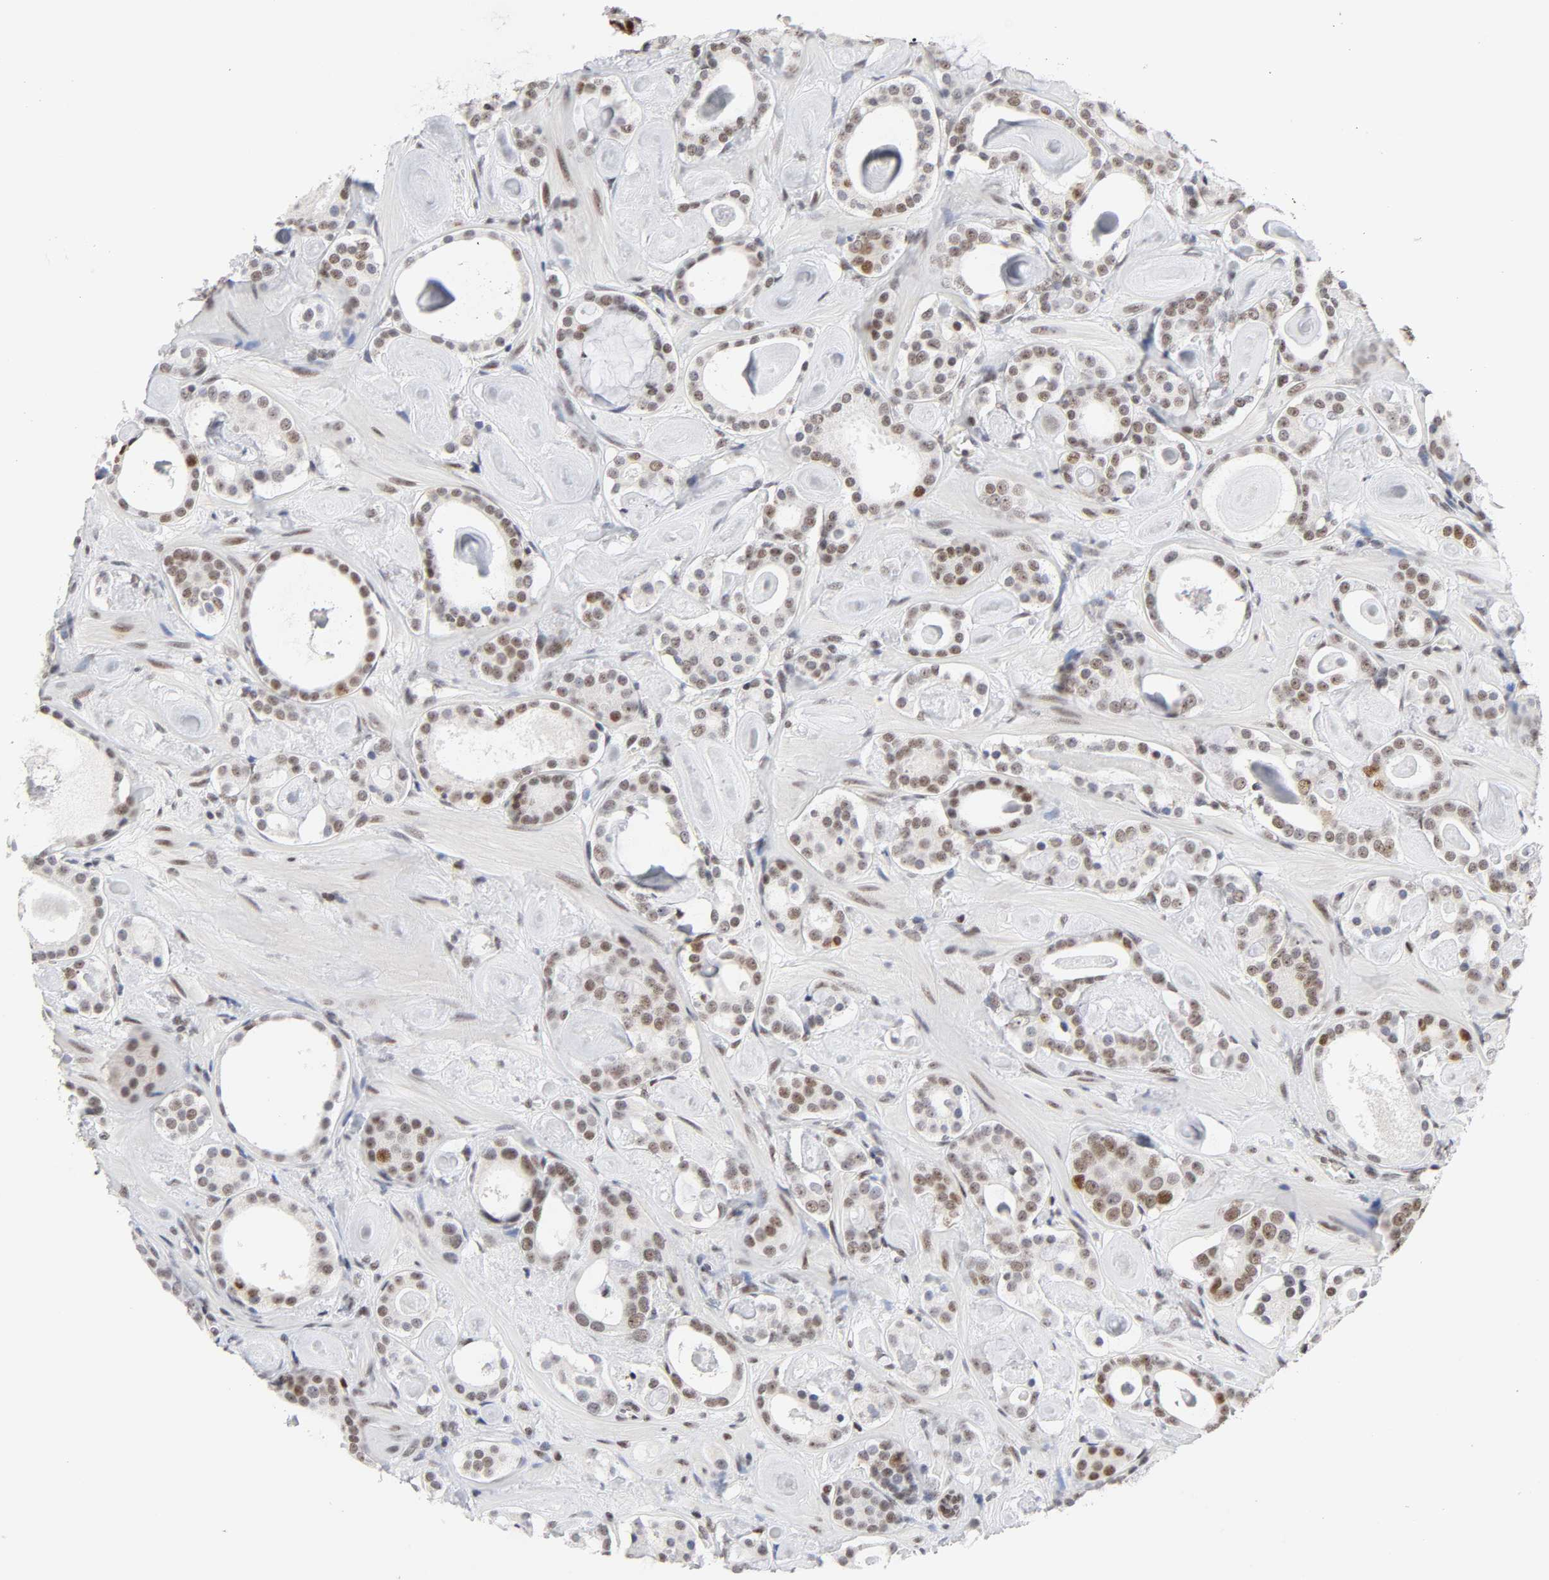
{"staining": {"intensity": "weak", "quantity": "<25%", "location": "nuclear"}, "tissue": "prostate cancer", "cell_type": "Tumor cells", "image_type": "cancer", "snomed": [{"axis": "morphology", "description": "Adenocarcinoma, Low grade"}, {"axis": "topography", "description": "Prostate"}], "caption": "Human prostate cancer stained for a protein using immunohistochemistry (IHC) exhibits no positivity in tumor cells.", "gene": "RFC4", "patient": {"sex": "male", "age": 57}}